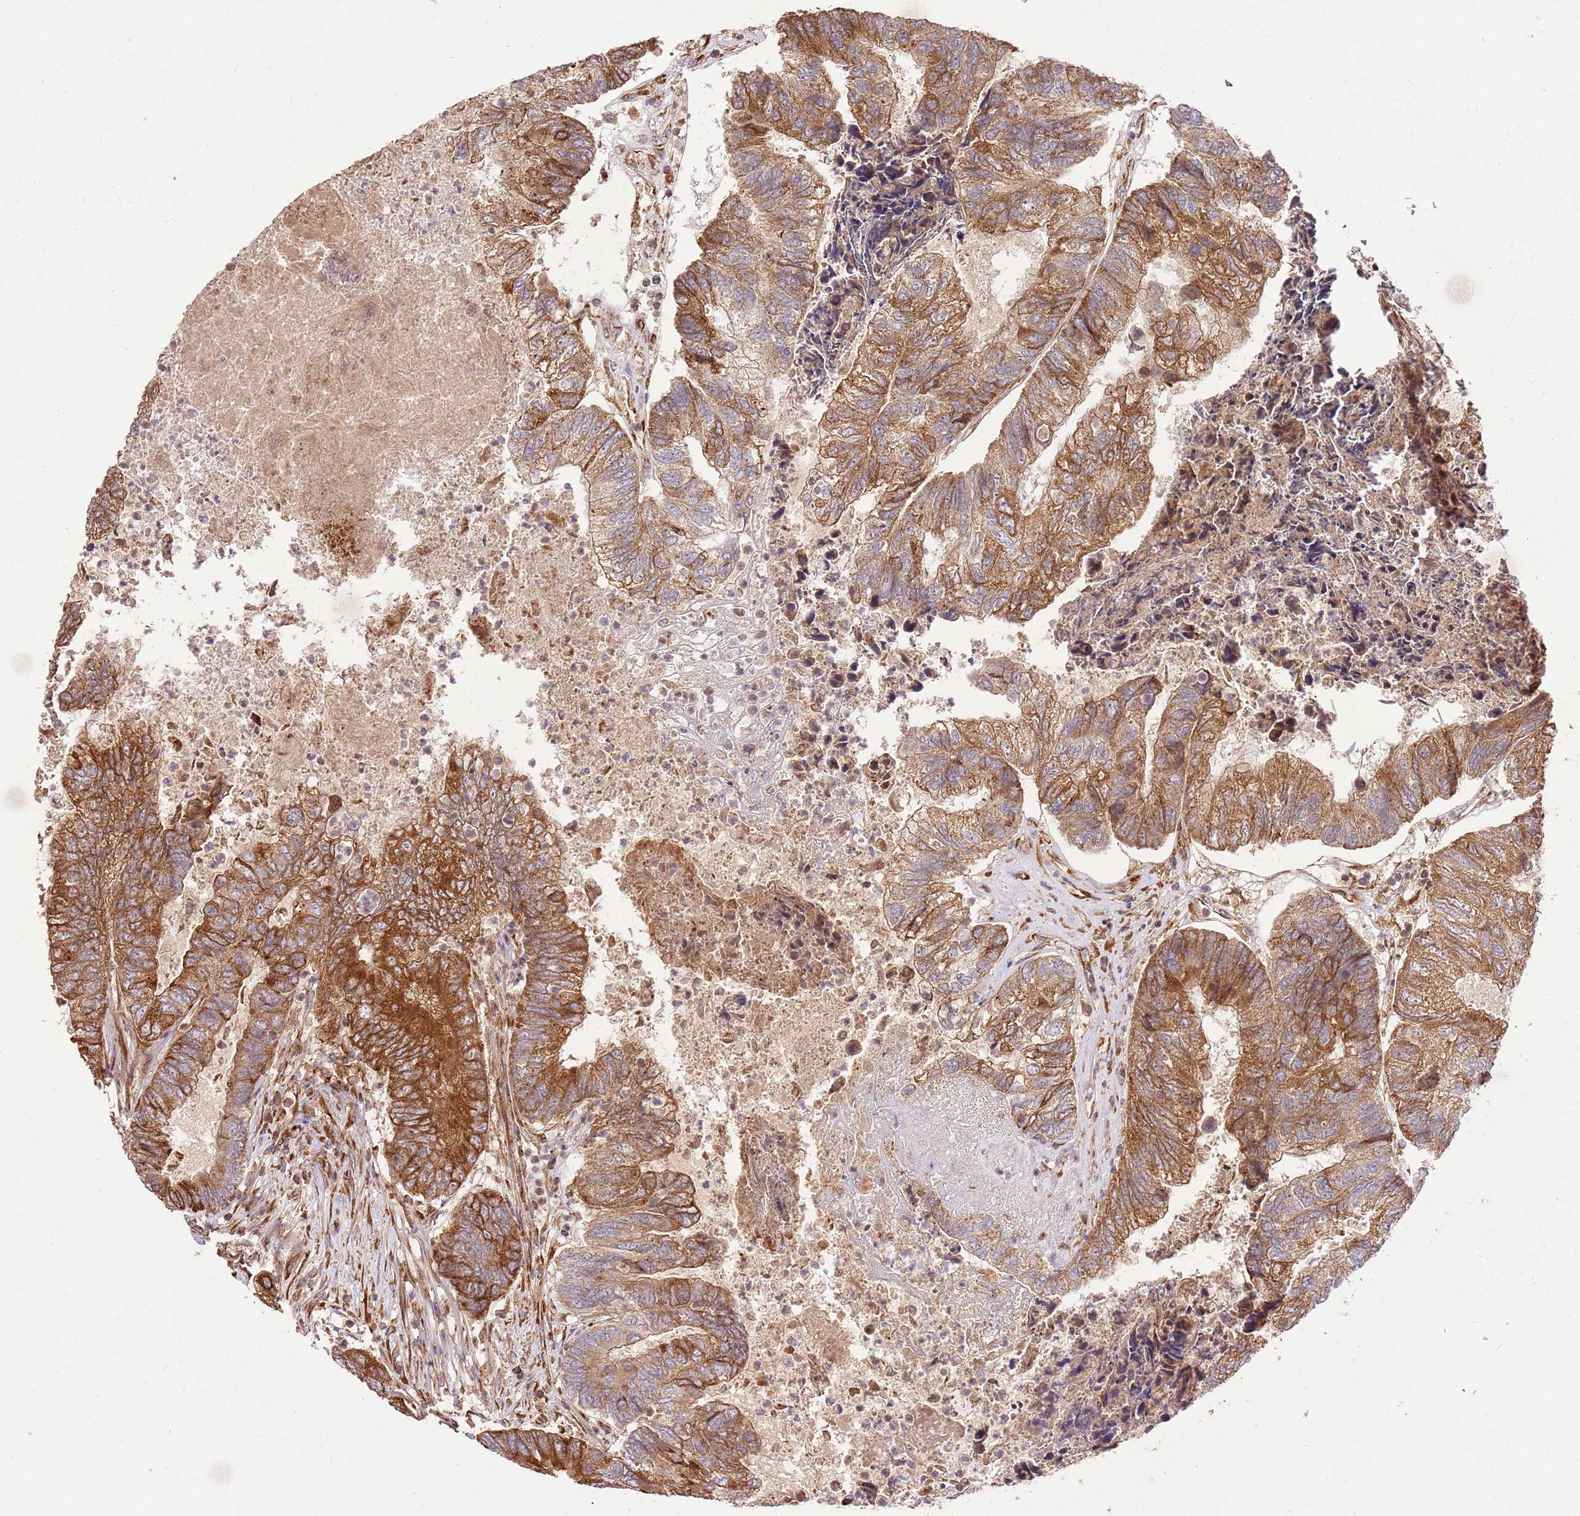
{"staining": {"intensity": "strong", "quantity": "25%-75%", "location": "cytoplasmic/membranous"}, "tissue": "colorectal cancer", "cell_type": "Tumor cells", "image_type": "cancer", "snomed": [{"axis": "morphology", "description": "Adenocarcinoma, NOS"}, {"axis": "topography", "description": "Colon"}], "caption": "This is an image of immunohistochemistry (IHC) staining of colorectal adenocarcinoma, which shows strong expression in the cytoplasmic/membranous of tumor cells.", "gene": "SPATA2L", "patient": {"sex": "female", "age": 67}}